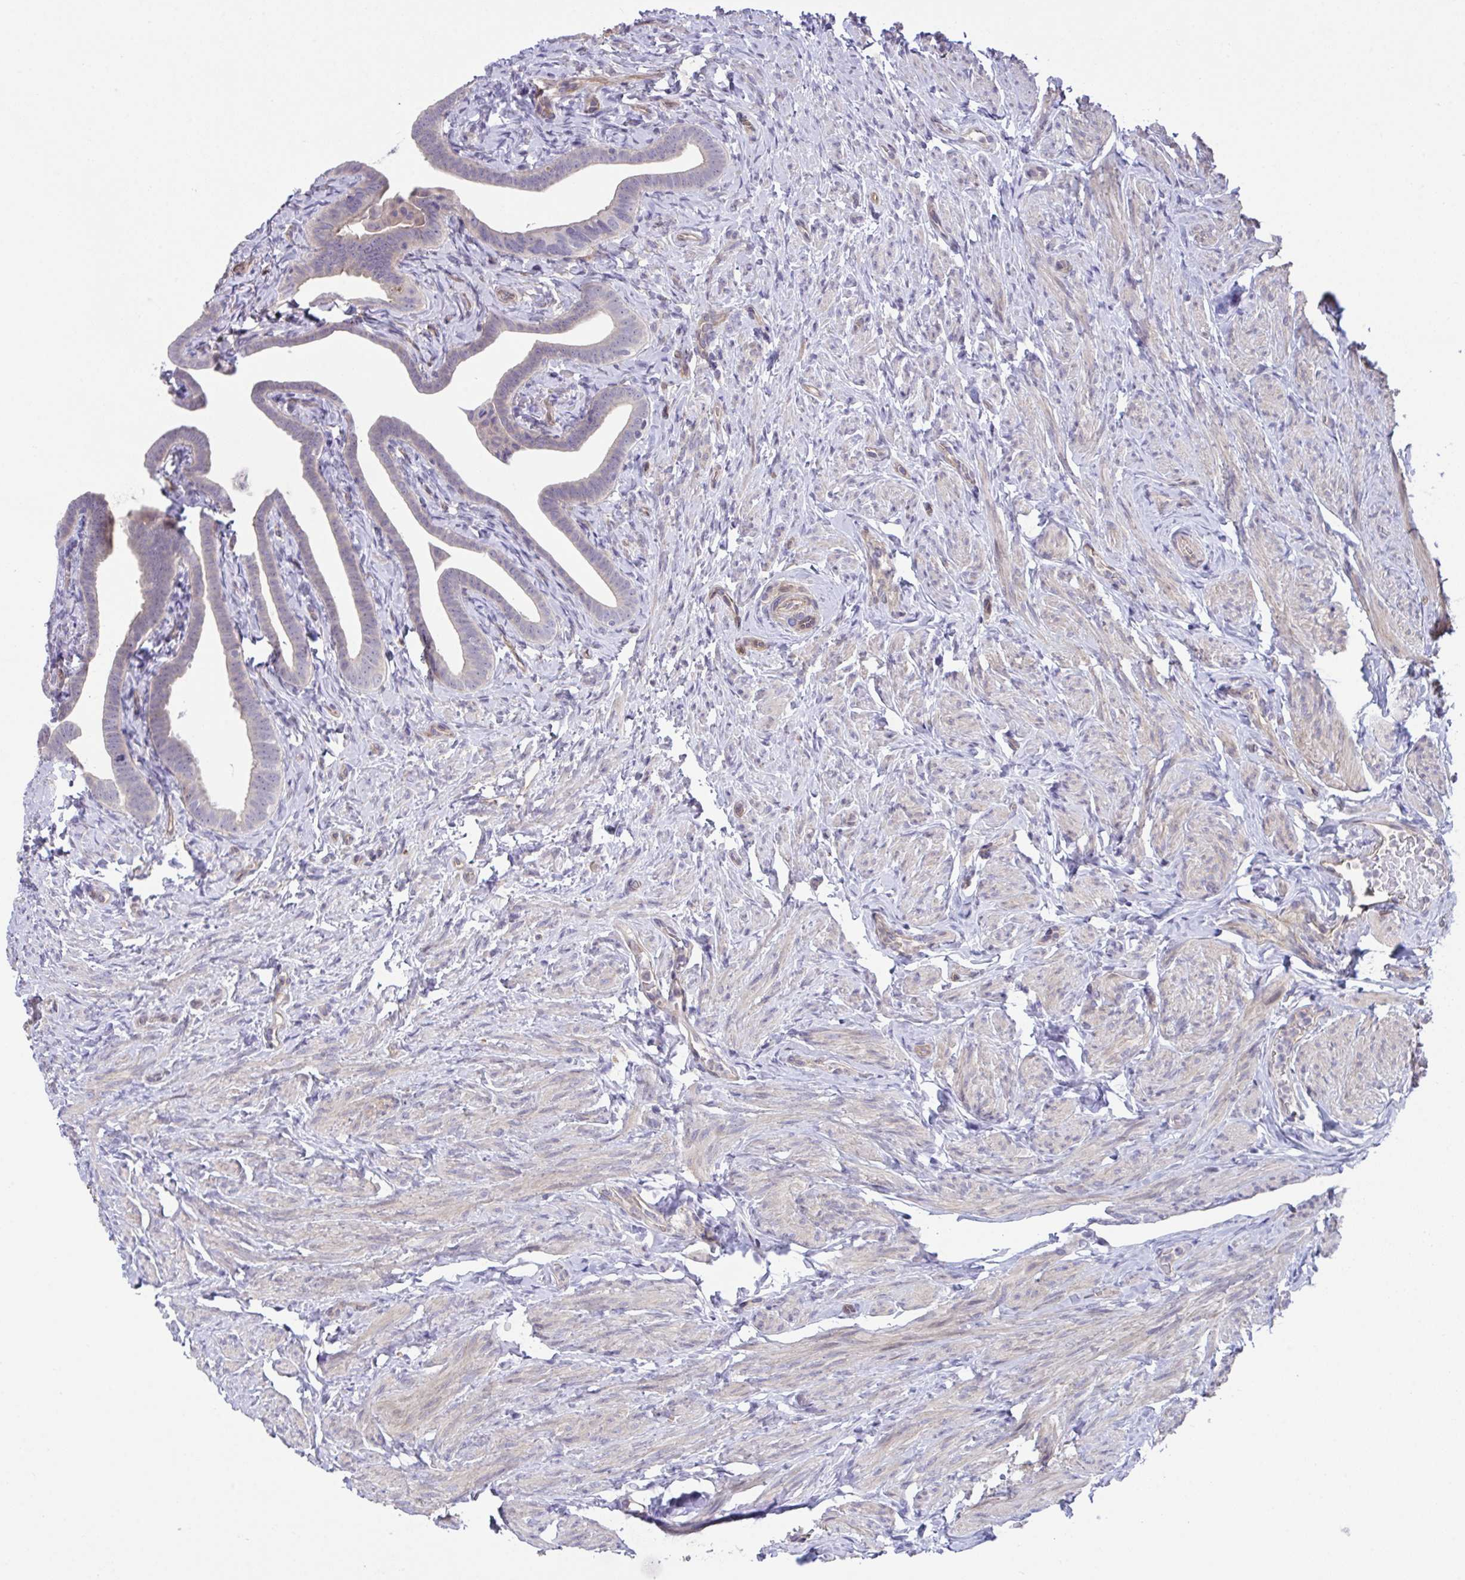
{"staining": {"intensity": "negative", "quantity": "none", "location": "none"}, "tissue": "fallopian tube", "cell_type": "Glandular cells", "image_type": "normal", "snomed": [{"axis": "morphology", "description": "Normal tissue, NOS"}, {"axis": "topography", "description": "Fallopian tube"}], "caption": "The image displays no significant expression in glandular cells of fallopian tube. Brightfield microscopy of IHC stained with DAB (brown) and hematoxylin (blue), captured at high magnification.", "gene": "RHOXF1", "patient": {"sex": "female", "age": 69}}